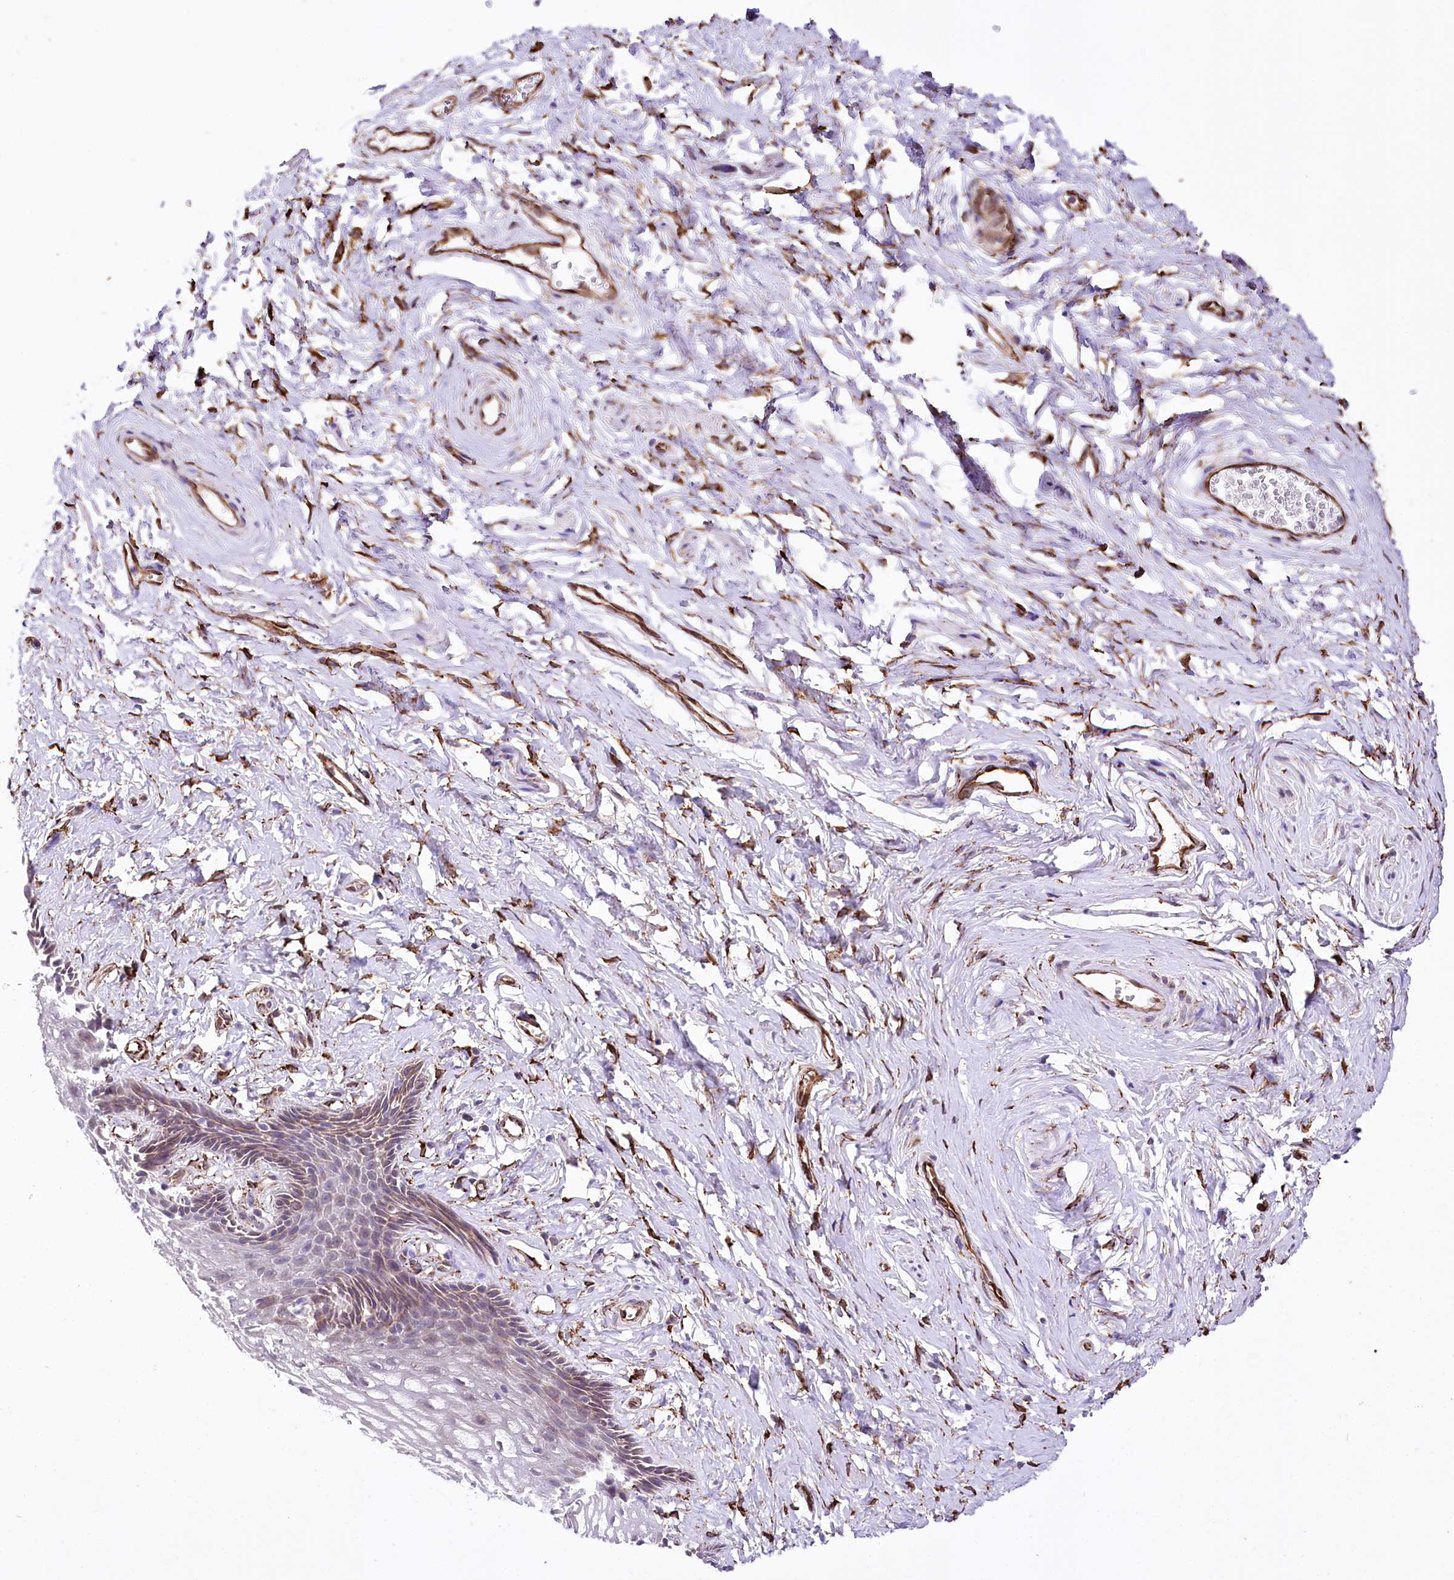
{"staining": {"intensity": "moderate", "quantity": "<25%", "location": "cytoplasmic/membranous"}, "tissue": "vagina", "cell_type": "Squamous epithelial cells", "image_type": "normal", "snomed": [{"axis": "morphology", "description": "Normal tissue, NOS"}, {"axis": "topography", "description": "Vagina"}, {"axis": "topography", "description": "Cervix"}], "caption": "This micrograph reveals immunohistochemistry (IHC) staining of unremarkable human vagina, with low moderate cytoplasmic/membranous staining in approximately <25% of squamous epithelial cells.", "gene": "WWC1", "patient": {"sex": "female", "age": 40}}